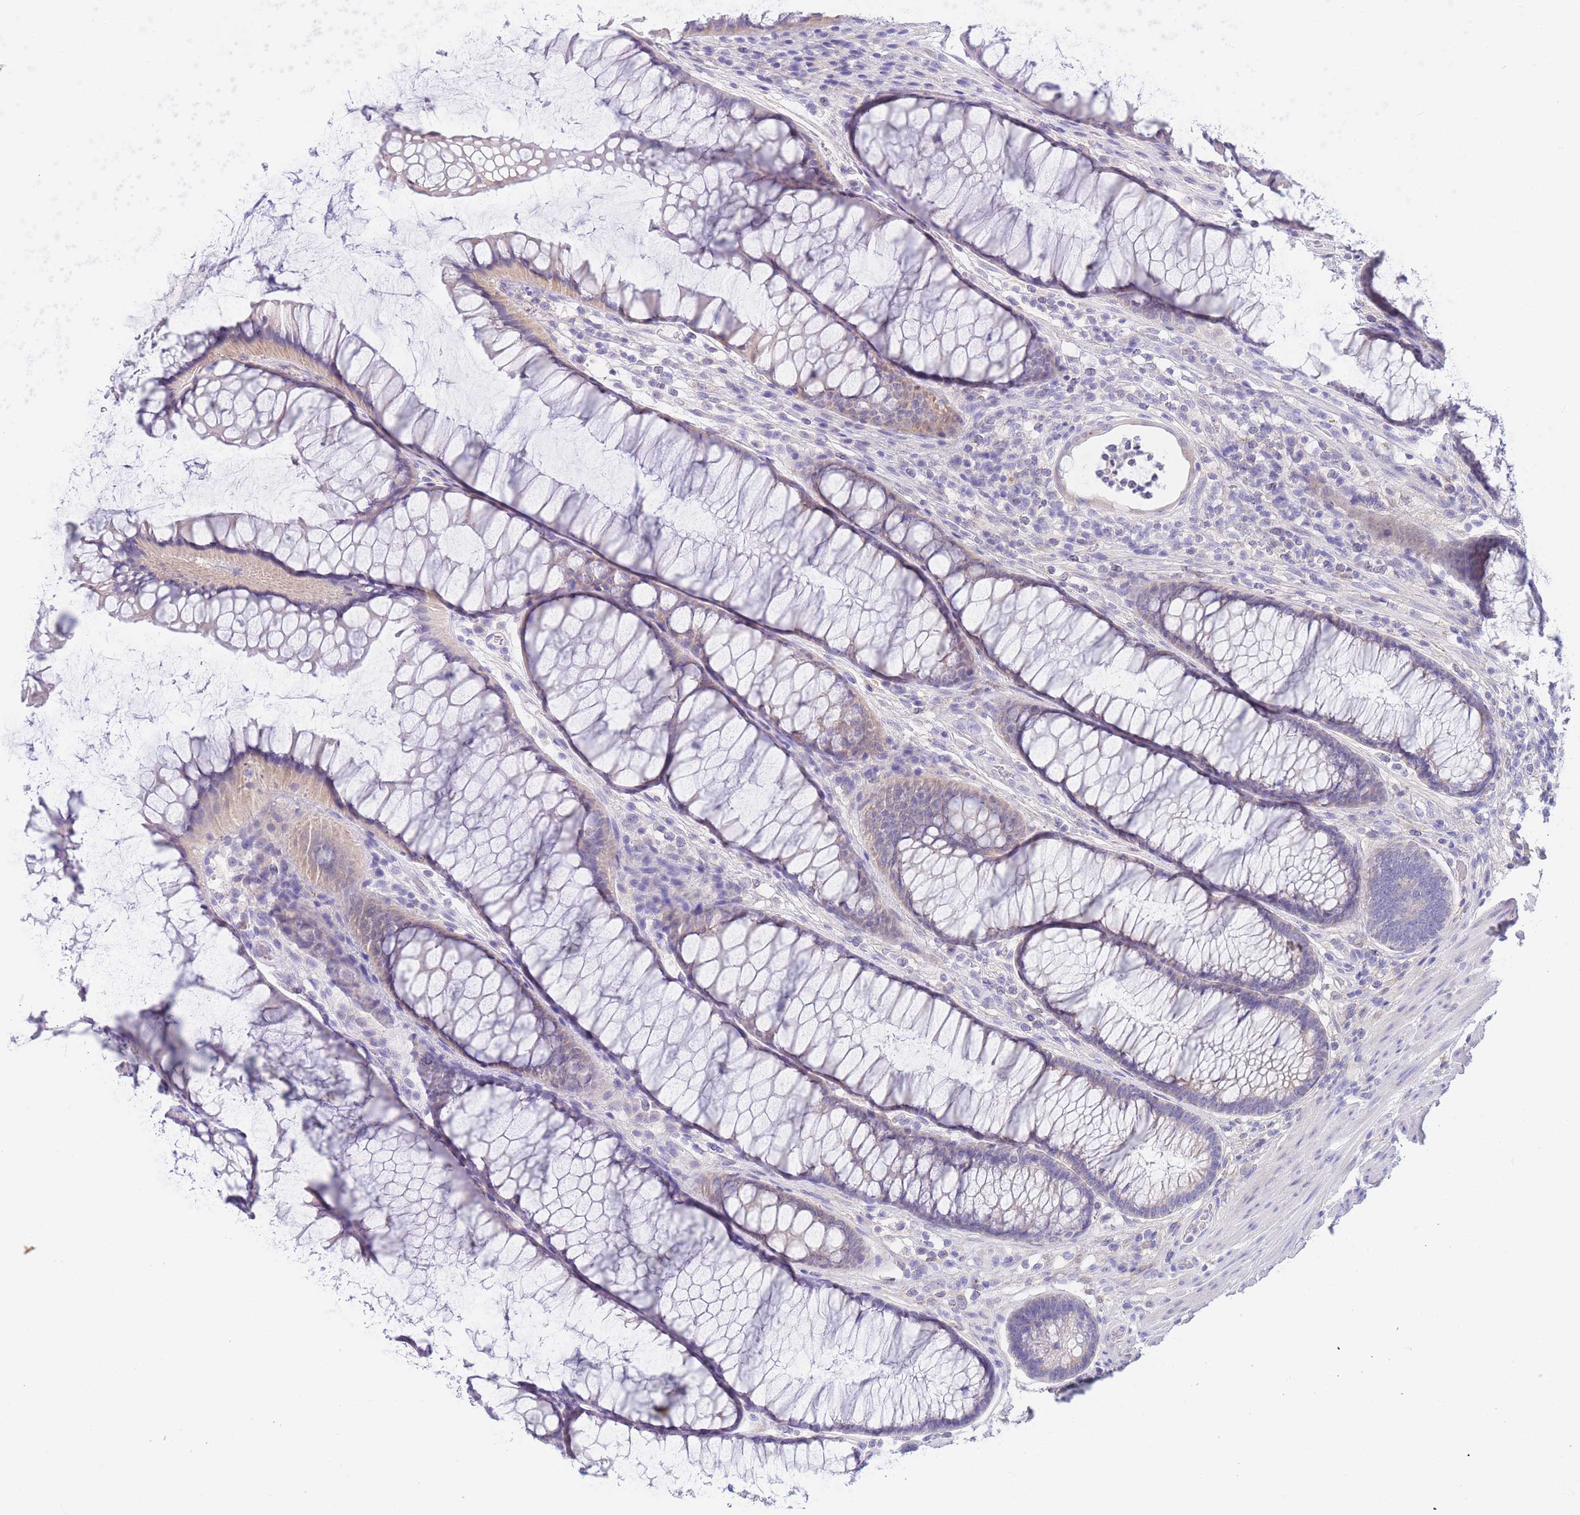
{"staining": {"intensity": "negative", "quantity": "none", "location": "none"}, "tissue": "colon", "cell_type": "Endothelial cells", "image_type": "normal", "snomed": [{"axis": "morphology", "description": "Normal tissue, NOS"}, {"axis": "topography", "description": "Colon"}], "caption": "This histopathology image is of benign colon stained with immunohistochemistry (IHC) to label a protein in brown with the nuclei are counter-stained blue. There is no positivity in endothelial cells.", "gene": "PCDHB3", "patient": {"sex": "female", "age": 82}}